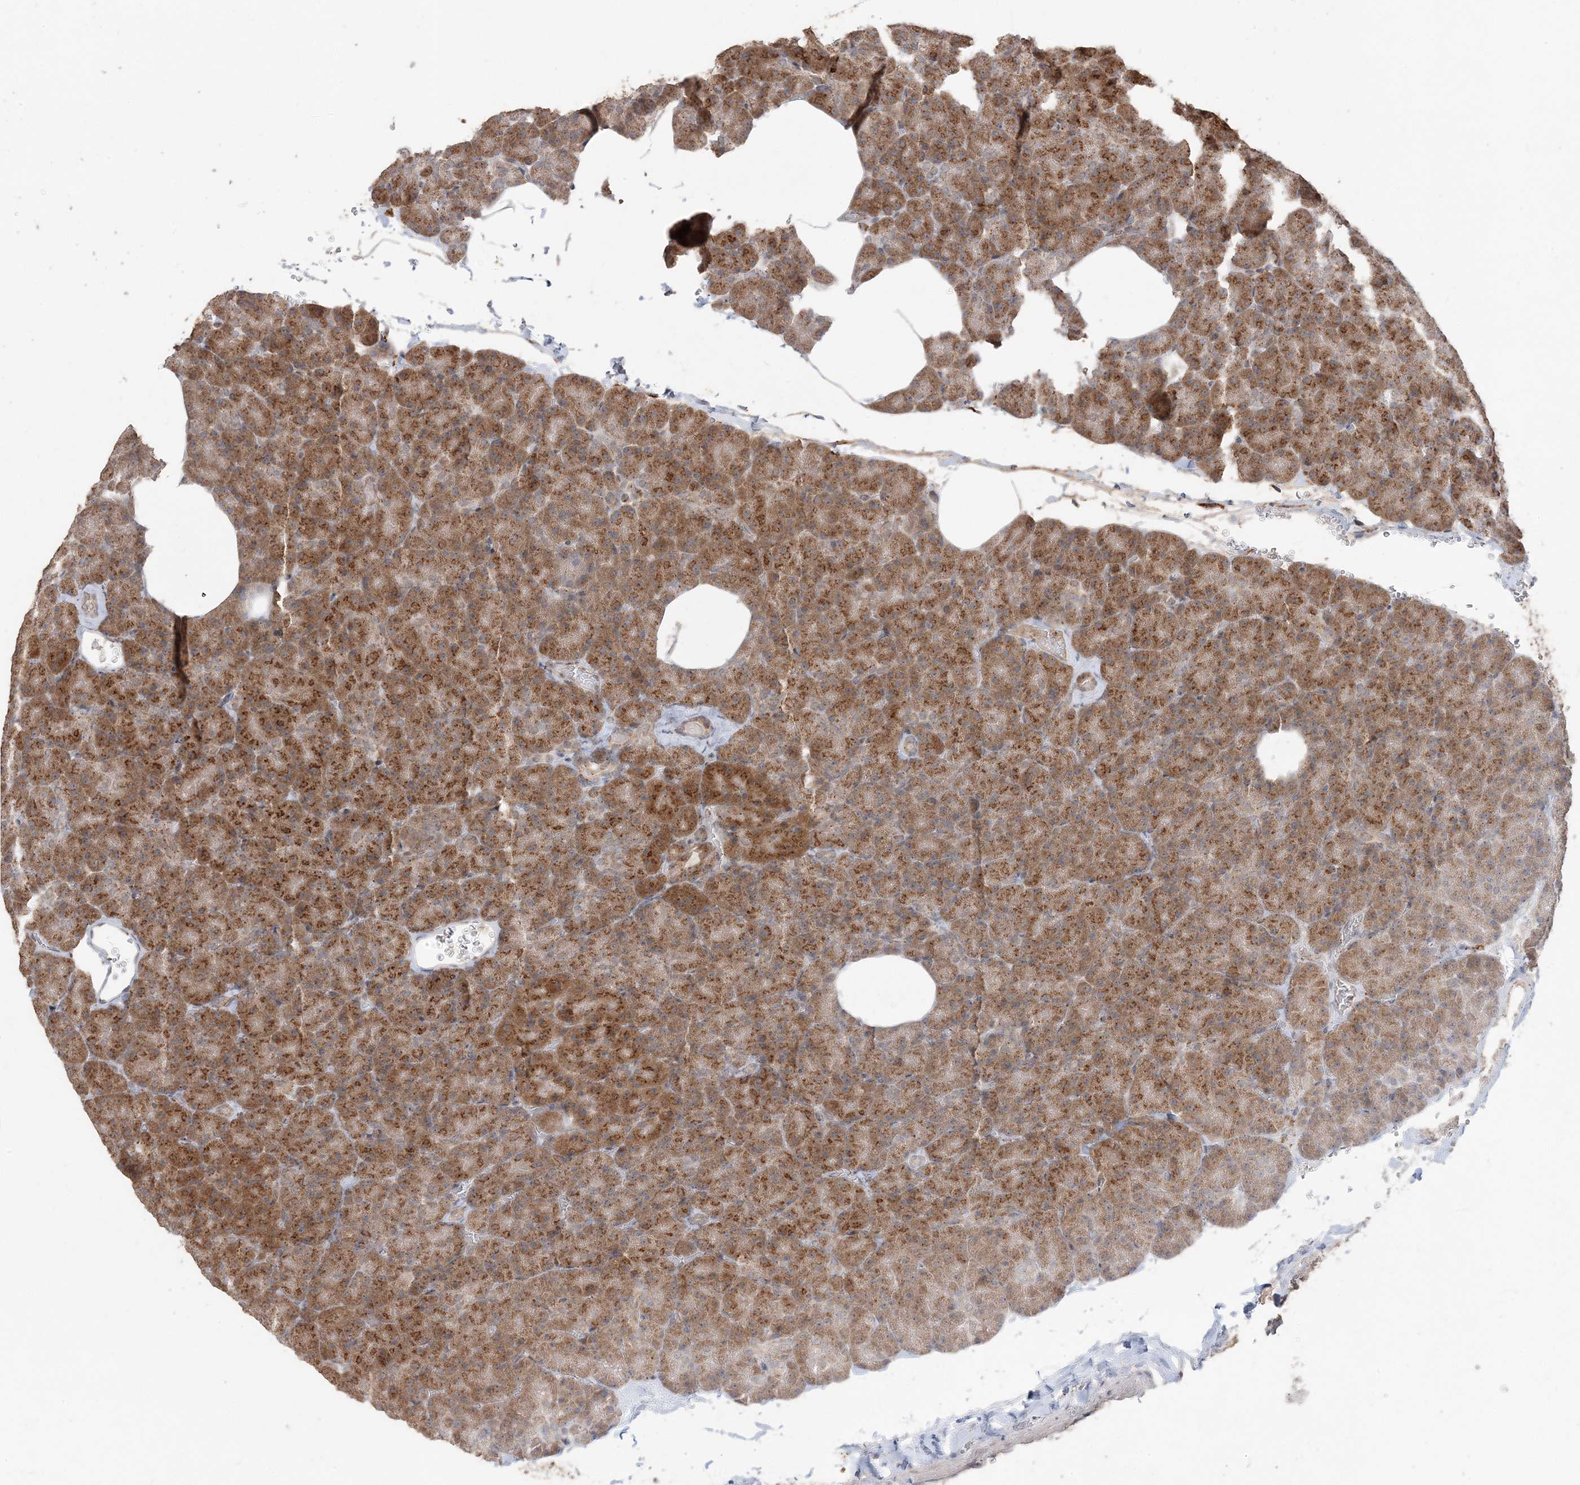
{"staining": {"intensity": "strong", "quantity": ">75%", "location": "cytoplasmic/membranous"}, "tissue": "pancreas", "cell_type": "Exocrine glandular cells", "image_type": "normal", "snomed": [{"axis": "morphology", "description": "Normal tissue, NOS"}, {"axis": "morphology", "description": "Carcinoid, malignant, NOS"}, {"axis": "topography", "description": "Pancreas"}], "caption": "About >75% of exocrine glandular cells in unremarkable human pancreas display strong cytoplasmic/membranous protein staining as visualized by brown immunohistochemical staining.", "gene": "RER1", "patient": {"sex": "female", "age": 35}}